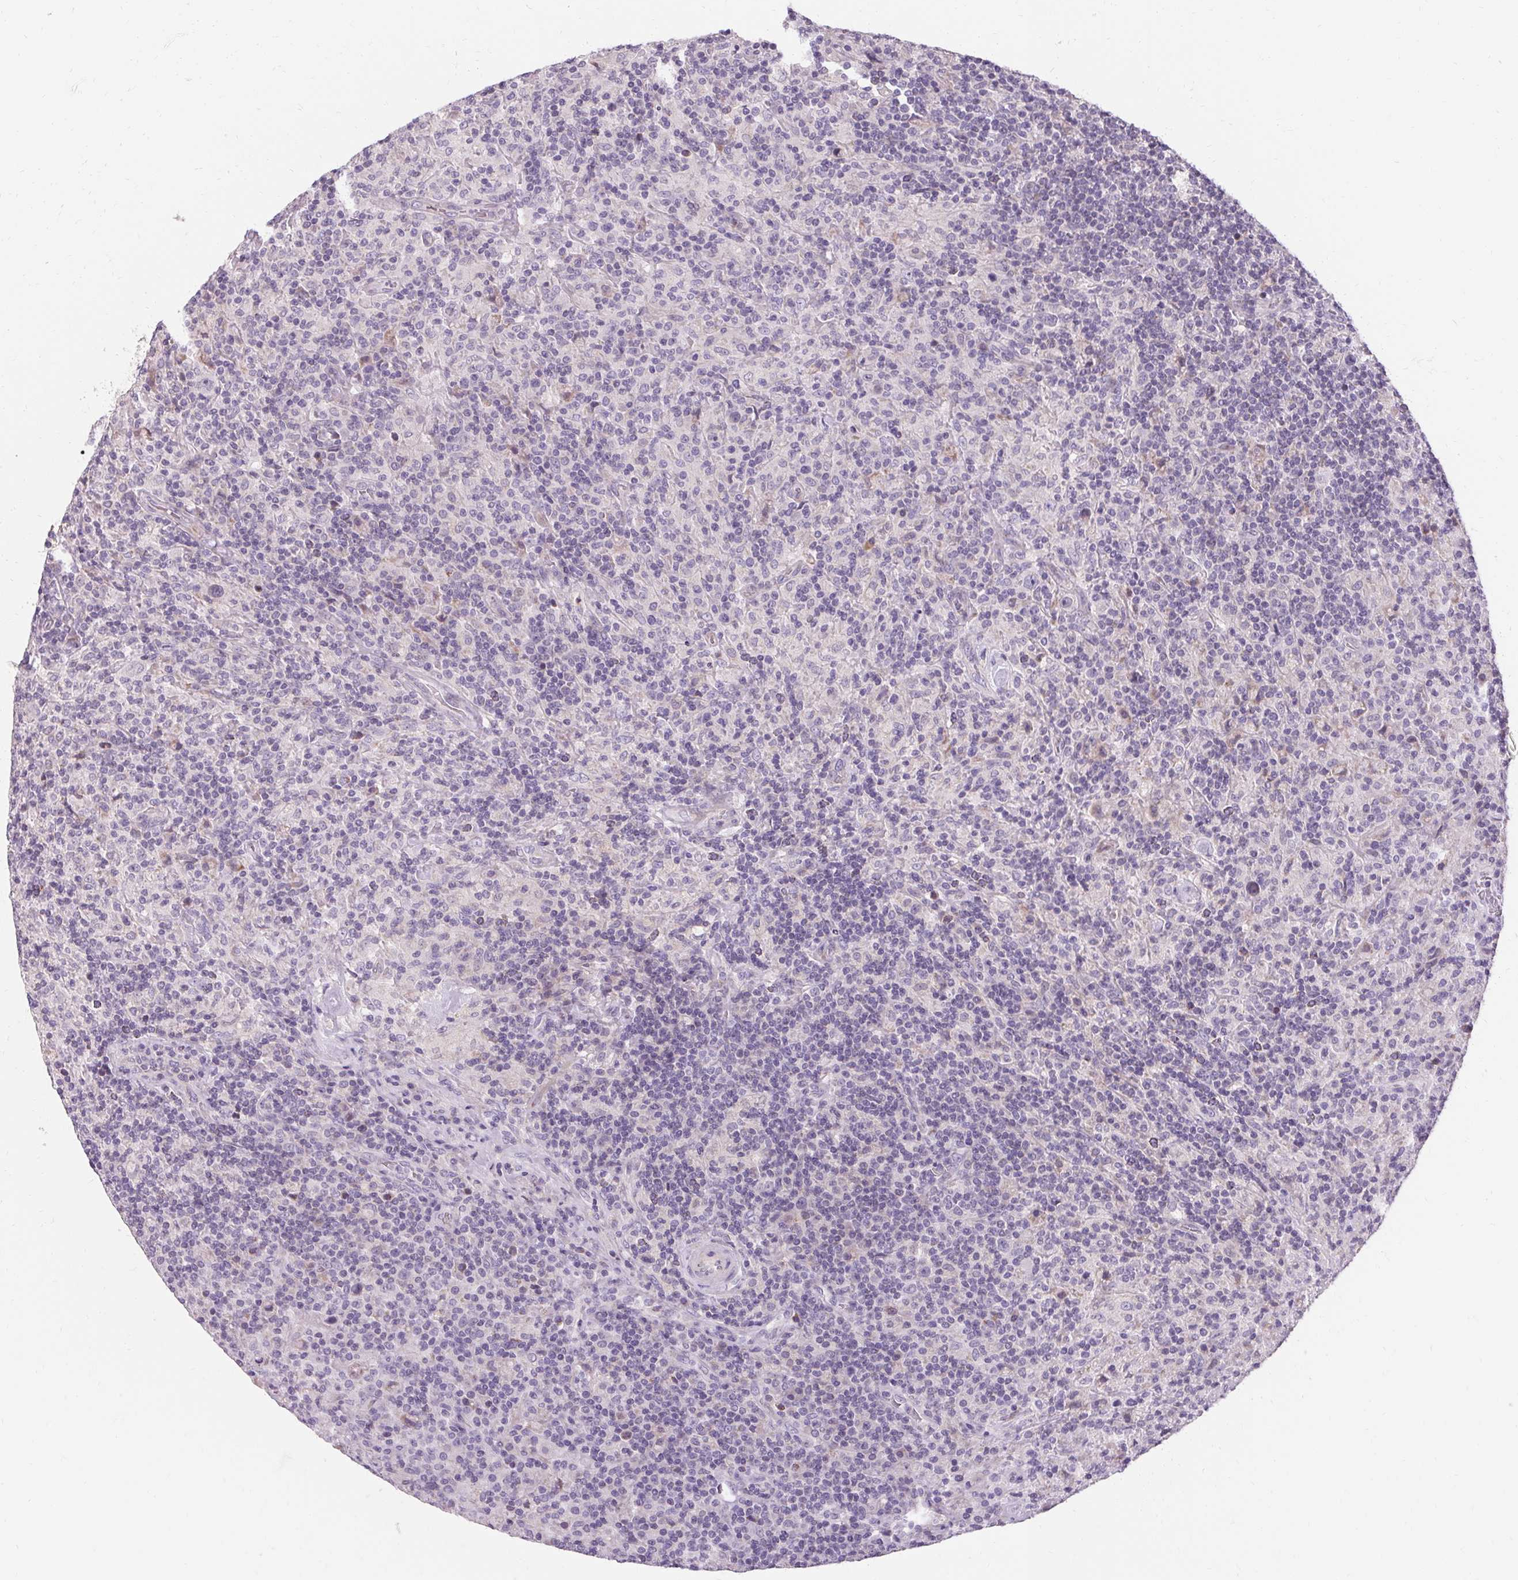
{"staining": {"intensity": "negative", "quantity": "none", "location": "none"}, "tissue": "lymphoma", "cell_type": "Tumor cells", "image_type": "cancer", "snomed": [{"axis": "morphology", "description": "Hodgkin's disease, NOS"}, {"axis": "topography", "description": "Lymph node"}], "caption": "Tumor cells are negative for protein expression in human Hodgkin's disease. Brightfield microscopy of IHC stained with DAB (3,3'-diaminobenzidine) (brown) and hematoxylin (blue), captured at high magnification.", "gene": "TRIP13", "patient": {"sex": "male", "age": 70}}